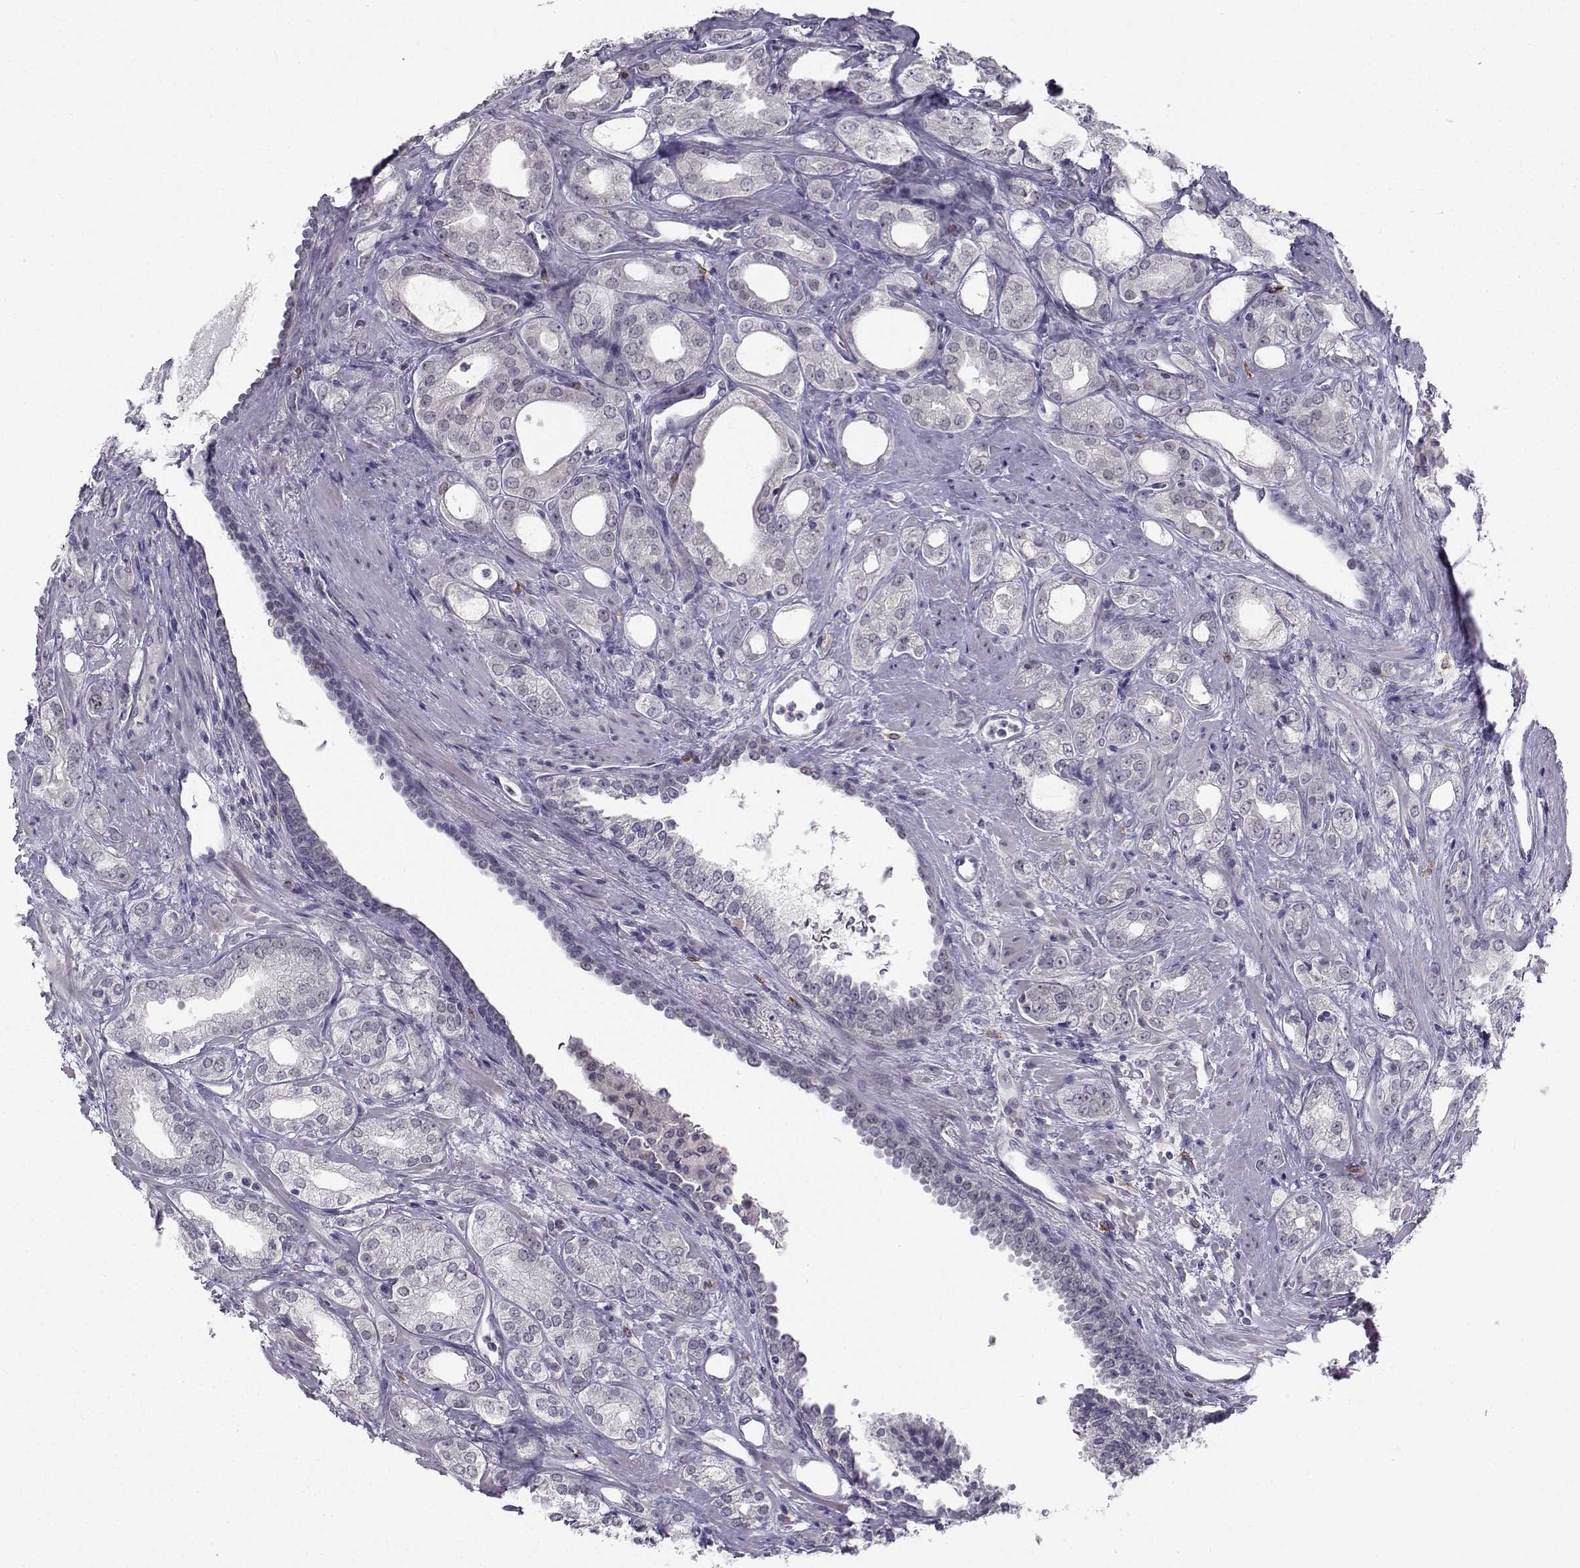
{"staining": {"intensity": "negative", "quantity": "none", "location": "none"}, "tissue": "prostate cancer", "cell_type": "Tumor cells", "image_type": "cancer", "snomed": [{"axis": "morphology", "description": "Adenocarcinoma, NOS"}, {"axis": "morphology", "description": "Adenocarcinoma, High grade"}, {"axis": "topography", "description": "Prostate"}], "caption": "An immunohistochemistry image of prostate cancer (adenocarcinoma (high-grade)) is shown. There is no staining in tumor cells of prostate cancer (adenocarcinoma (high-grade)).", "gene": "LRP8", "patient": {"sex": "male", "age": 70}}